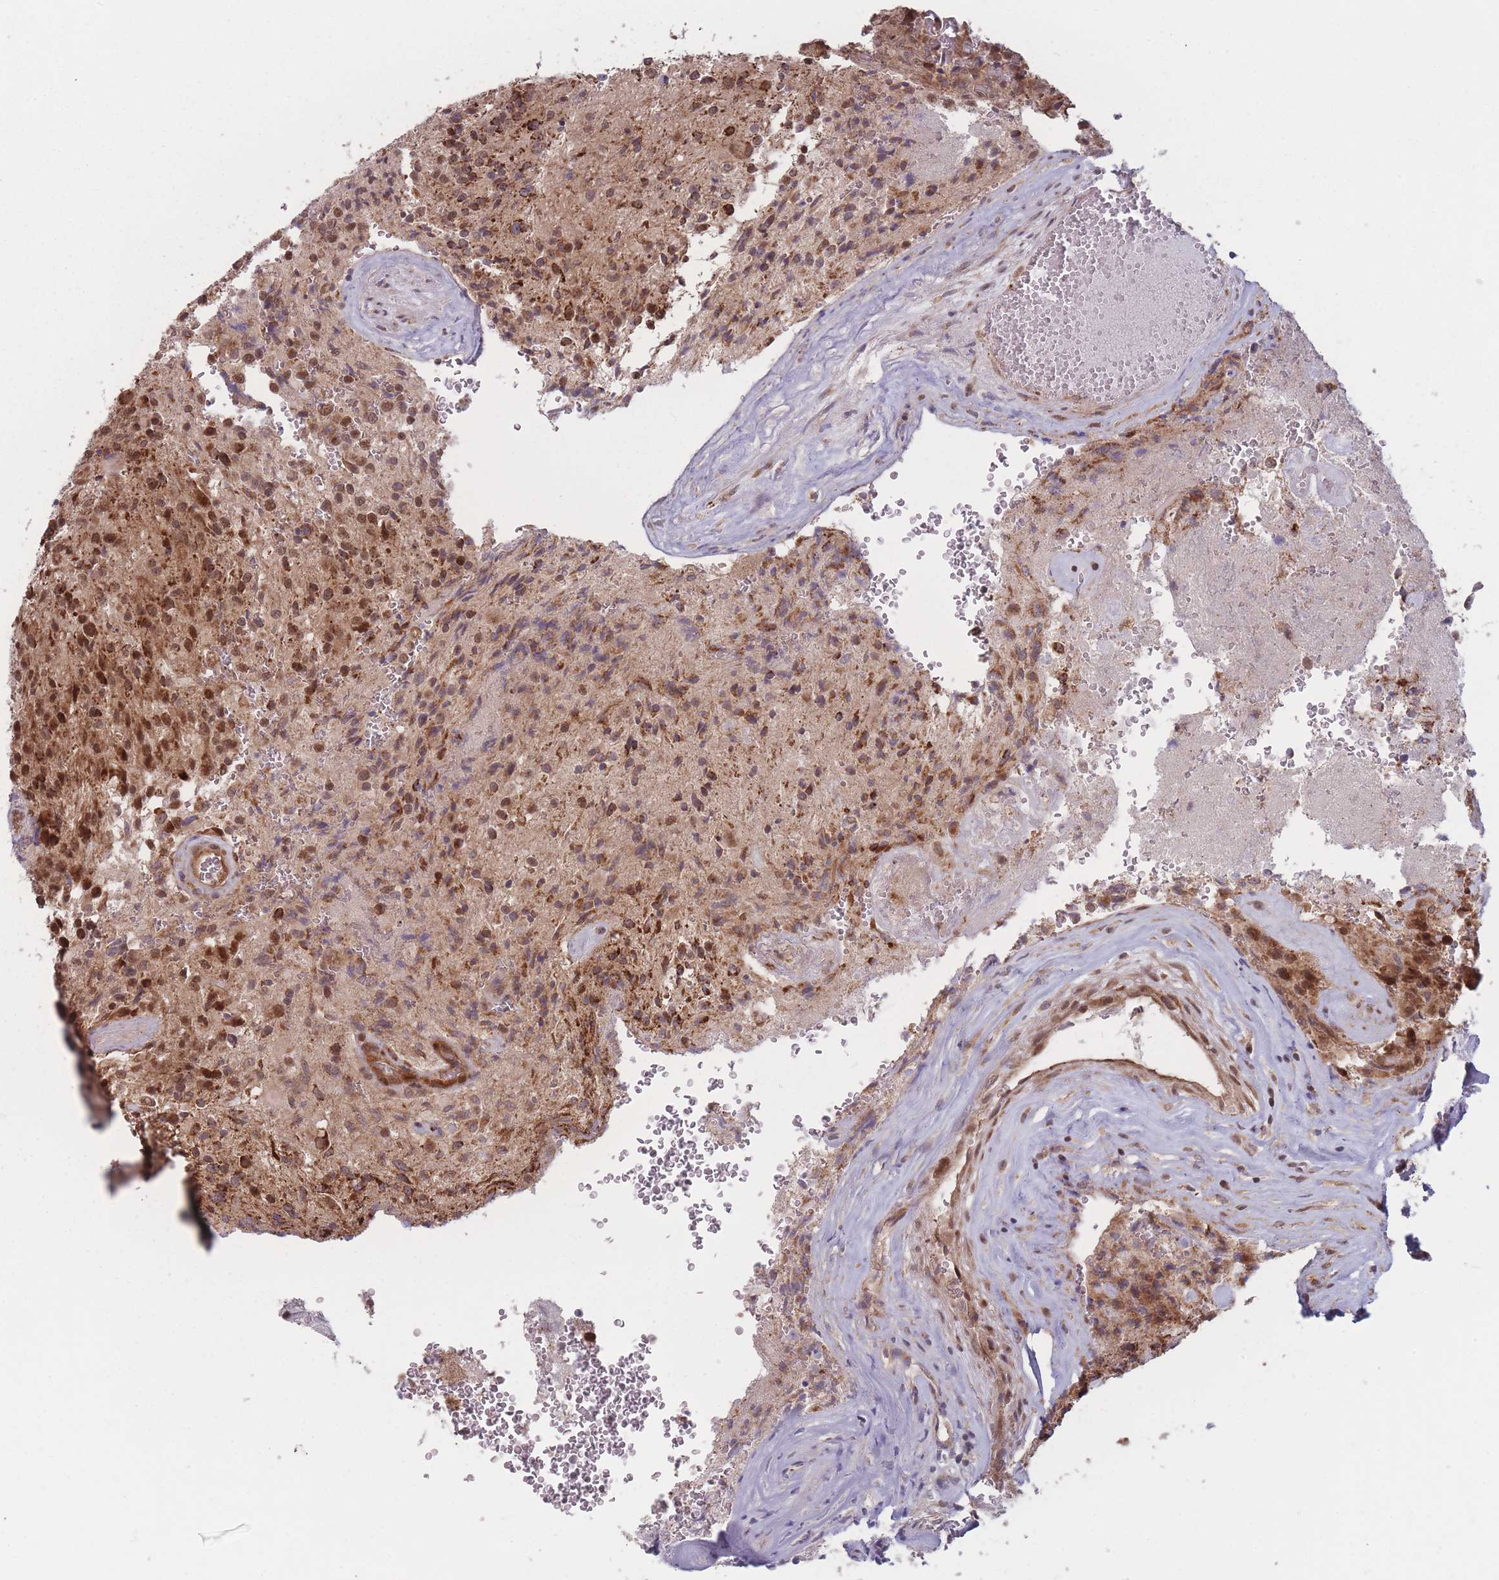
{"staining": {"intensity": "strong", "quantity": "25%-75%", "location": "cytoplasmic/membranous,nuclear"}, "tissue": "glioma", "cell_type": "Tumor cells", "image_type": "cancer", "snomed": [{"axis": "morphology", "description": "Normal tissue, NOS"}, {"axis": "morphology", "description": "Glioma, malignant, High grade"}, {"axis": "topography", "description": "Cerebral cortex"}], "caption": "About 25%-75% of tumor cells in glioma exhibit strong cytoplasmic/membranous and nuclear protein positivity as visualized by brown immunohistochemical staining.", "gene": "RPS18", "patient": {"sex": "male", "age": 56}}